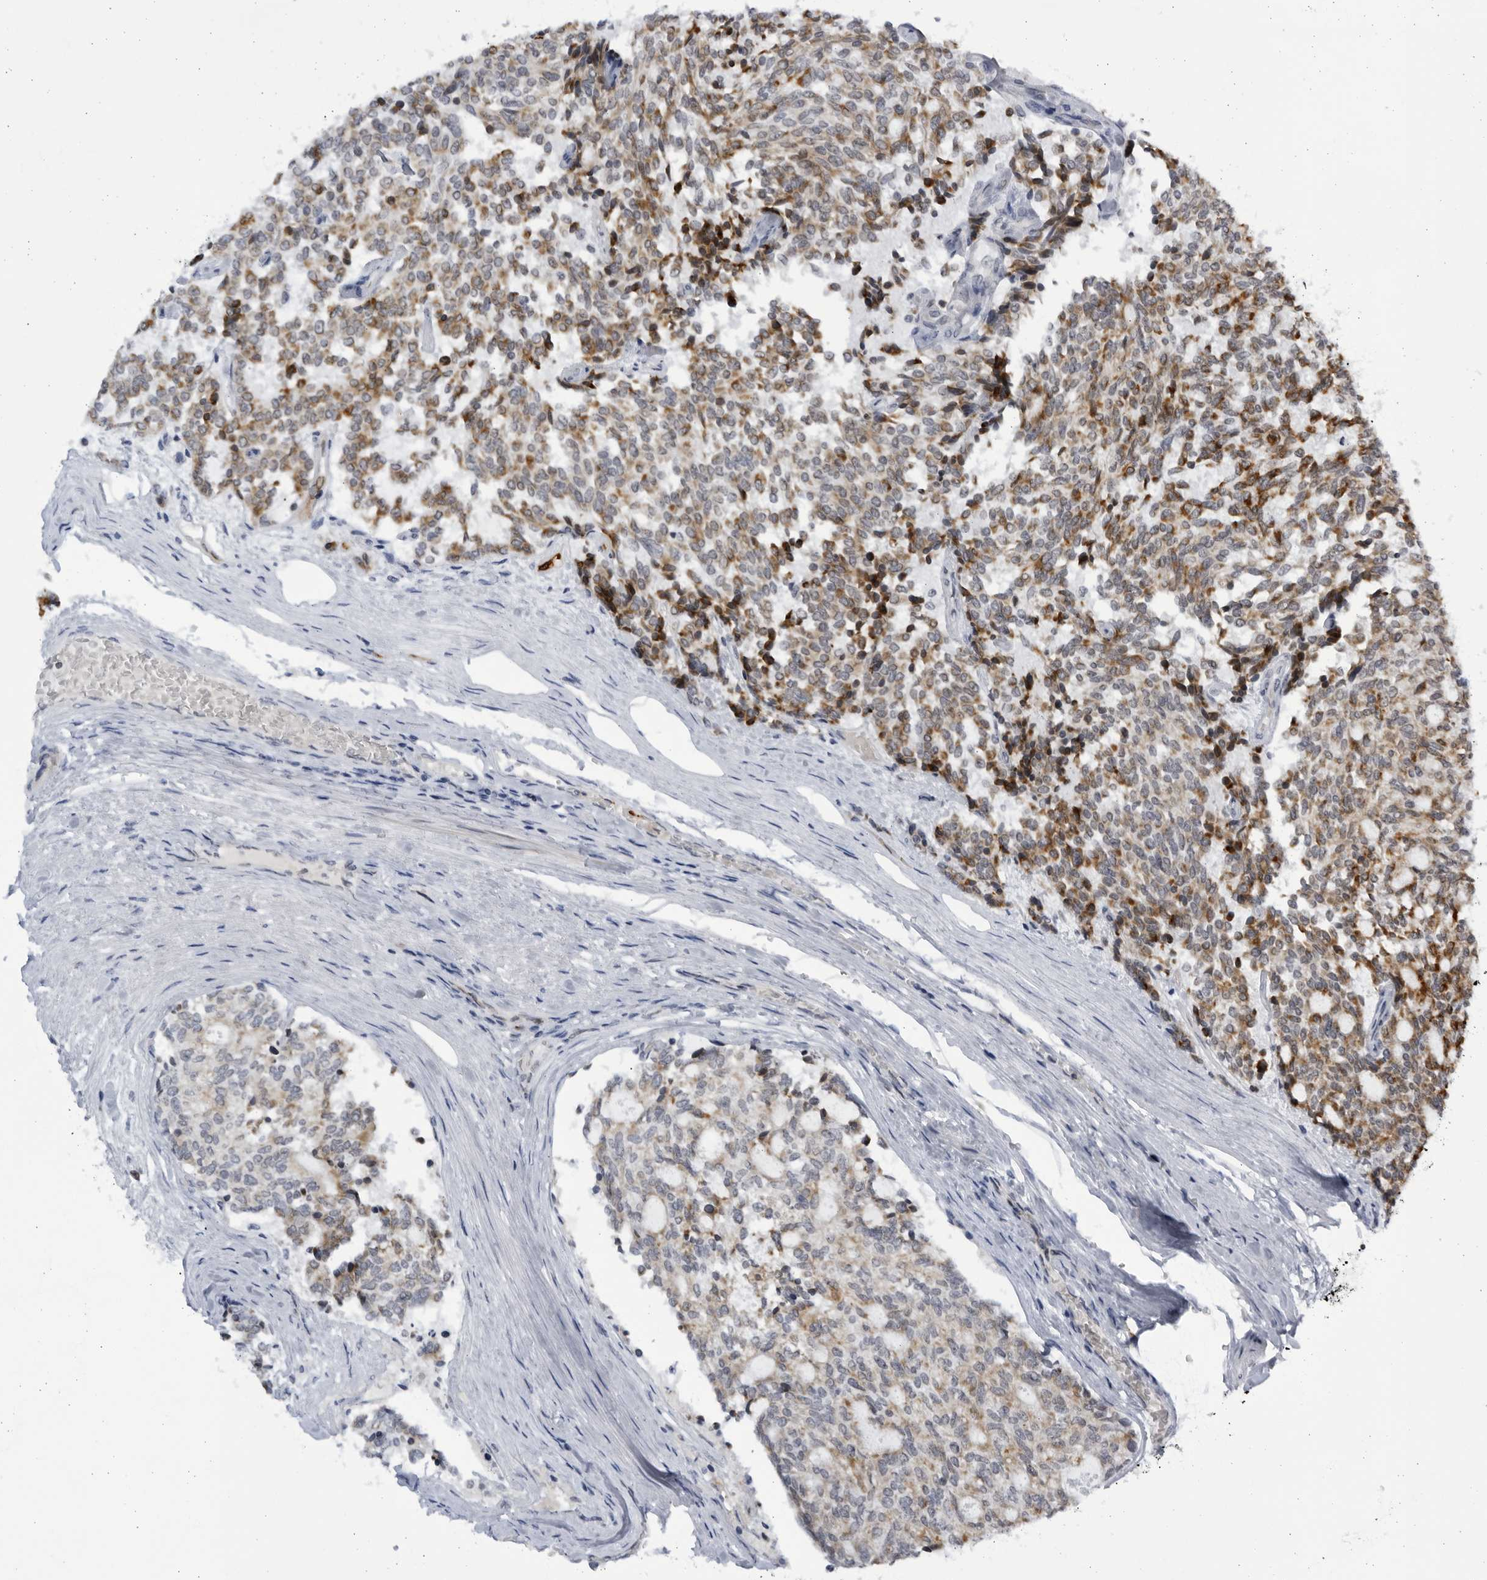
{"staining": {"intensity": "moderate", "quantity": ">75%", "location": "cytoplasmic/membranous"}, "tissue": "carcinoid", "cell_type": "Tumor cells", "image_type": "cancer", "snomed": [{"axis": "morphology", "description": "Carcinoid, malignant, NOS"}, {"axis": "topography", "description": "Pancreas"}], "caption": "A photomicrograph of malignant carcinoid stained for a protein reveals moderate cytoplasmic/membranous brown staining in tumor cells.", "gene": "SLC25A22", "patient": {"sex": "female", "age": 54}}